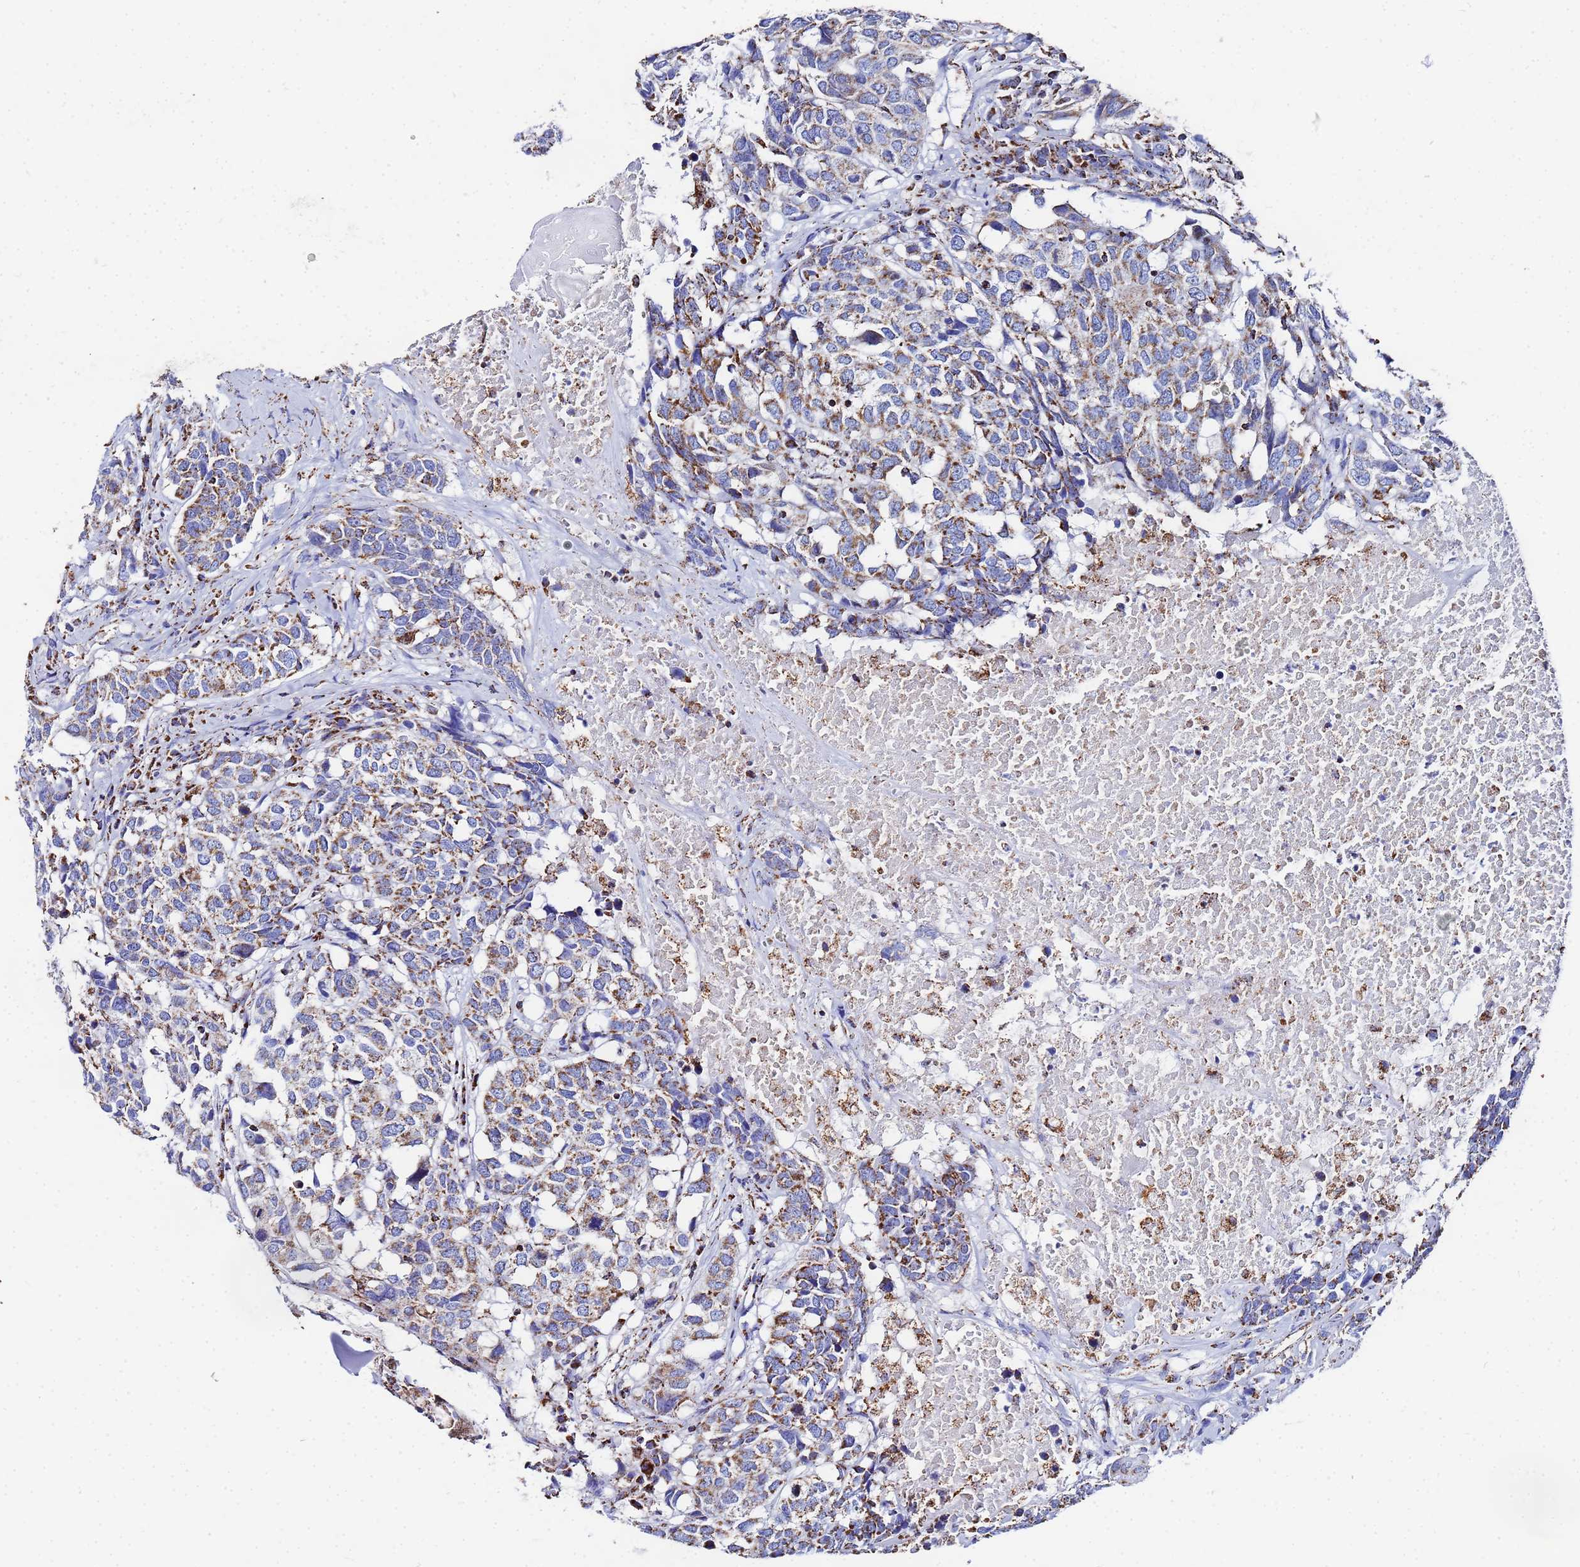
{"staining": {"intensity": "moderate", "quantity": ">75%", "location": "cytoplasmic/membranous"}, "tissue": "head and neck cancer", "cell_type": "Tumor cells", "image_type": "cancer", "snomed": [{"axis": "morphology", "description": "Squamous cell carcinoma, NOS"}, {"axis": "topography", "description": "Head-Neck"}], "caption": "DAB (3,3'-diaminobenzidine) immunohistochemical staining of head and neck cancer shows moderate cytoplasmic/membranous protein expression in approximately >75% of tumor cells.", "gene": "GLUD1", "patient": {"sex": "male", "age": 66}}